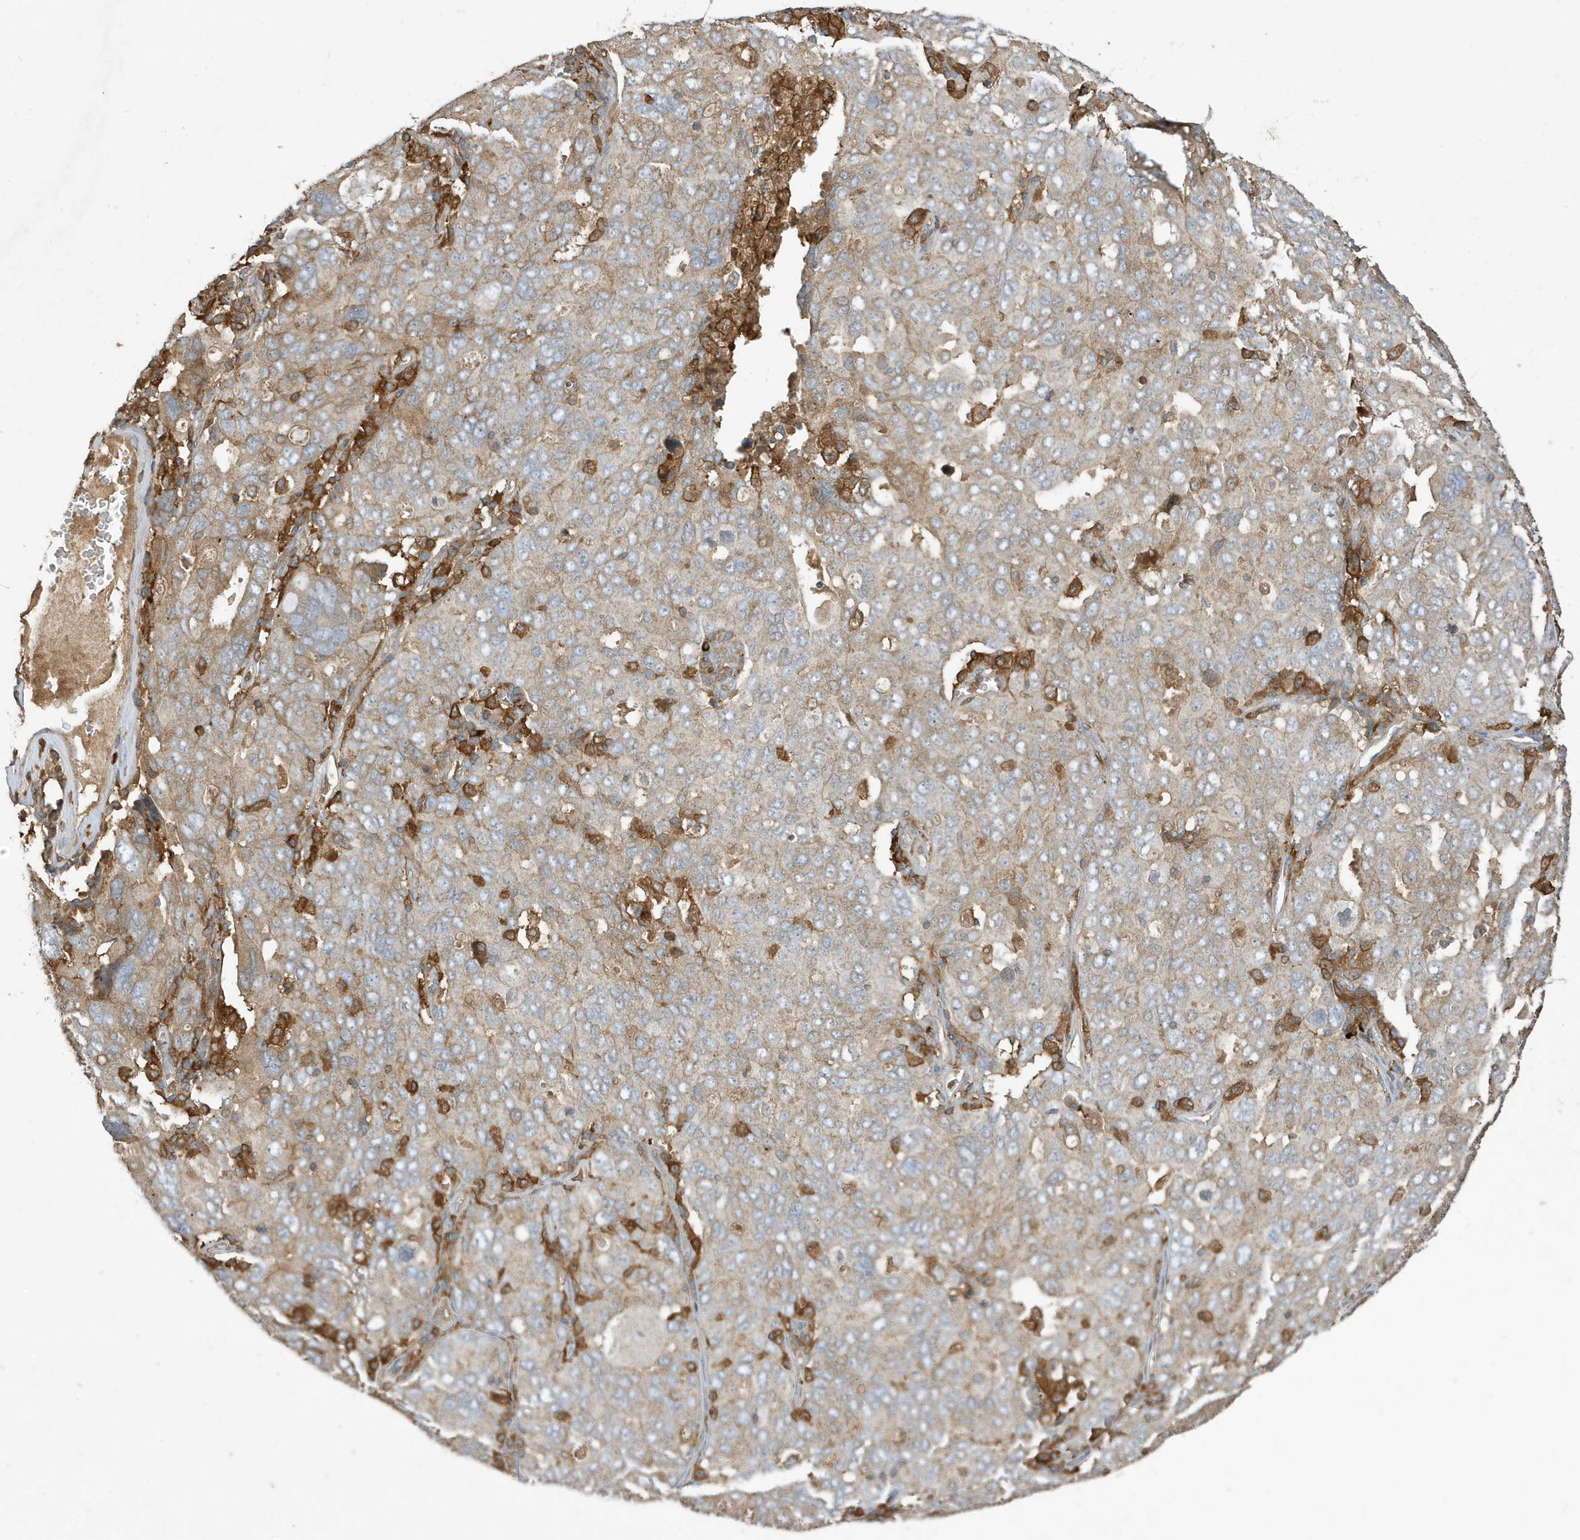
{"staining": {"intensity": "weak", "quantity": "25%-75%", "location": "cytoplasmic/membranous"}, "tissue": "ovarian cancer", "cell_type": "Tumor cells", "image_type": "cancer", "snomed": [{"axis": "morphology", "description": "Carcinoma, endometroid"}, {"axis": "topography", "description": "Ovary"}], "caption": "Brown immunohistochemical staining in human endometroid carcinoma (ovarian) reveals weak cytoplasmic/membranous staining in approximately 25%-75% of tumor cells.", "gene": "ABTB1", "patient": {"sex": "female", "age": 62}}